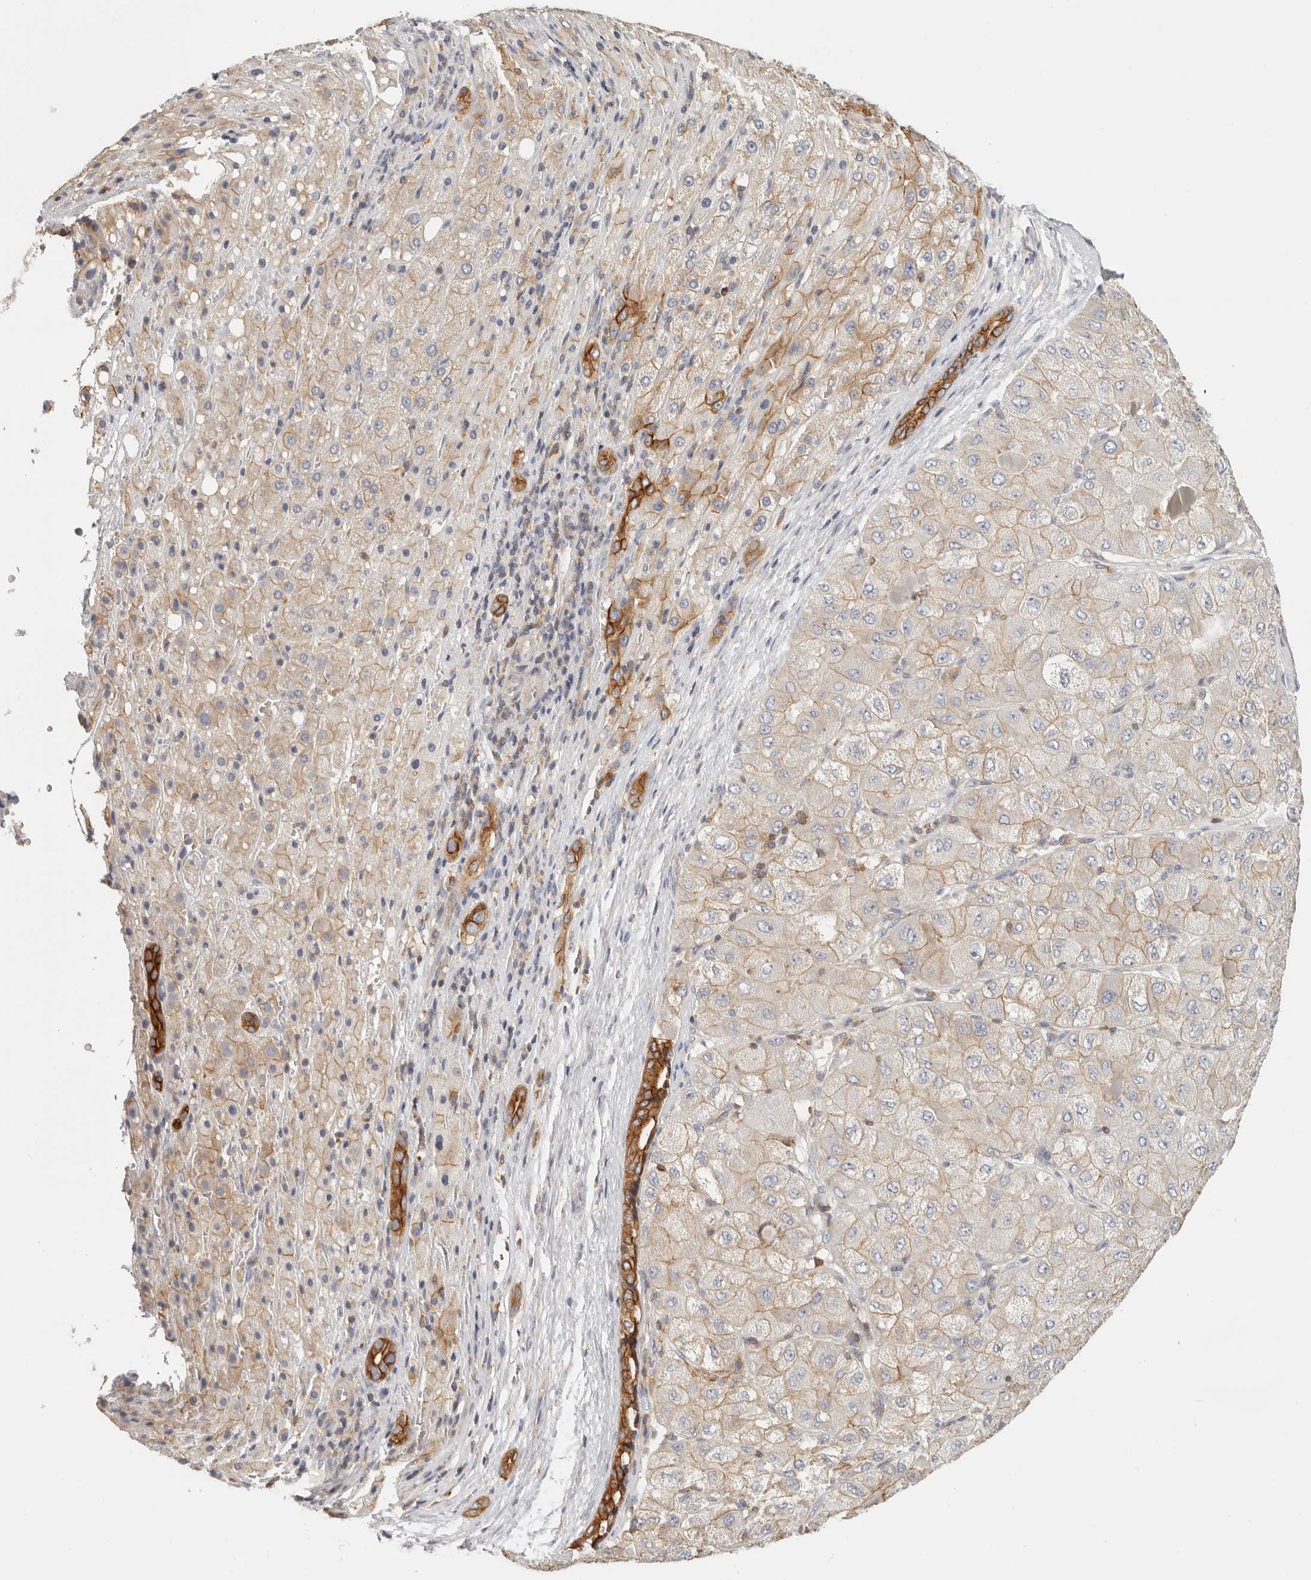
{"staining": {"intensity": "weak", "quantity": ">75%", "location": "cytoplasmic/membranous"}, "tissue": "liver cancer", "cell_type": "Tumor cells", "image_type": "cancer", "snomed": [{"axis": "morphology", "description": "Carcinoma, Hepatocellular, NOS"}, {"axis": "topography", "description": "Liver"}], "caption": "Weak cytoplasmic/membranous staining is seen in approximately >75% of tumor cells in liver cancer (hepatocellular carcinoma).", "gene": "ANXA9", "patient": {"sex": "male", "age": 80}}